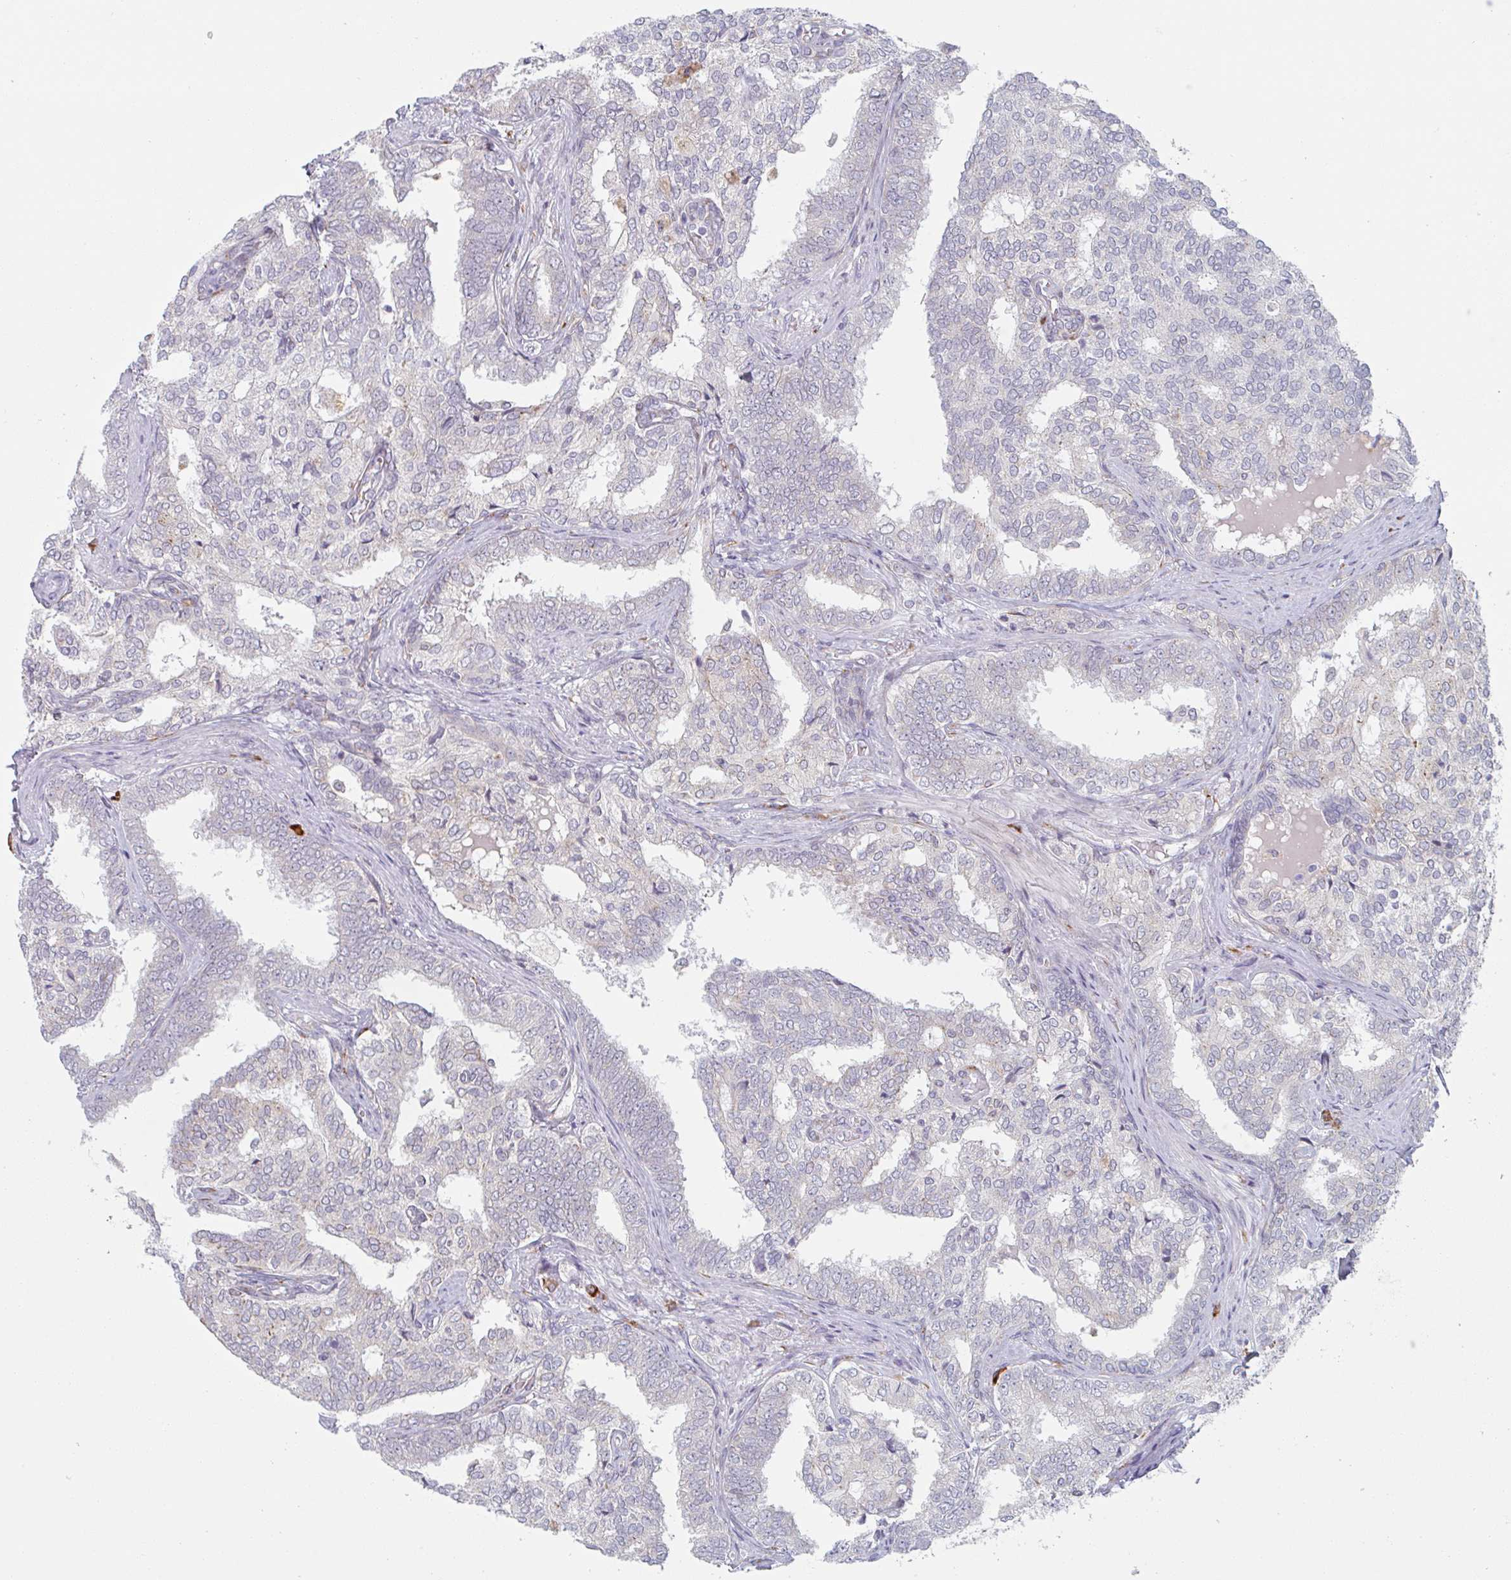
{"staining": {"intensity": "negative", "quantity": "none", "location": "none"}, "tissue": "prostate cancer", "cell_type": "Tumor cells", "image_type": "cancer", "snomed": [{"axis": "morphology", "description": "Adenocarcinoma, High grade"}, {"axis": "topography", "description": "Prostate"}], "caption": "A high-resolution micrograph shows immunohistochemistry (IHC) staining of prostate cancer, which reveals no significant expression in tumor cells.", "gene": "TRAPPC10", "patient": {"sex": "male", "age": 72}}